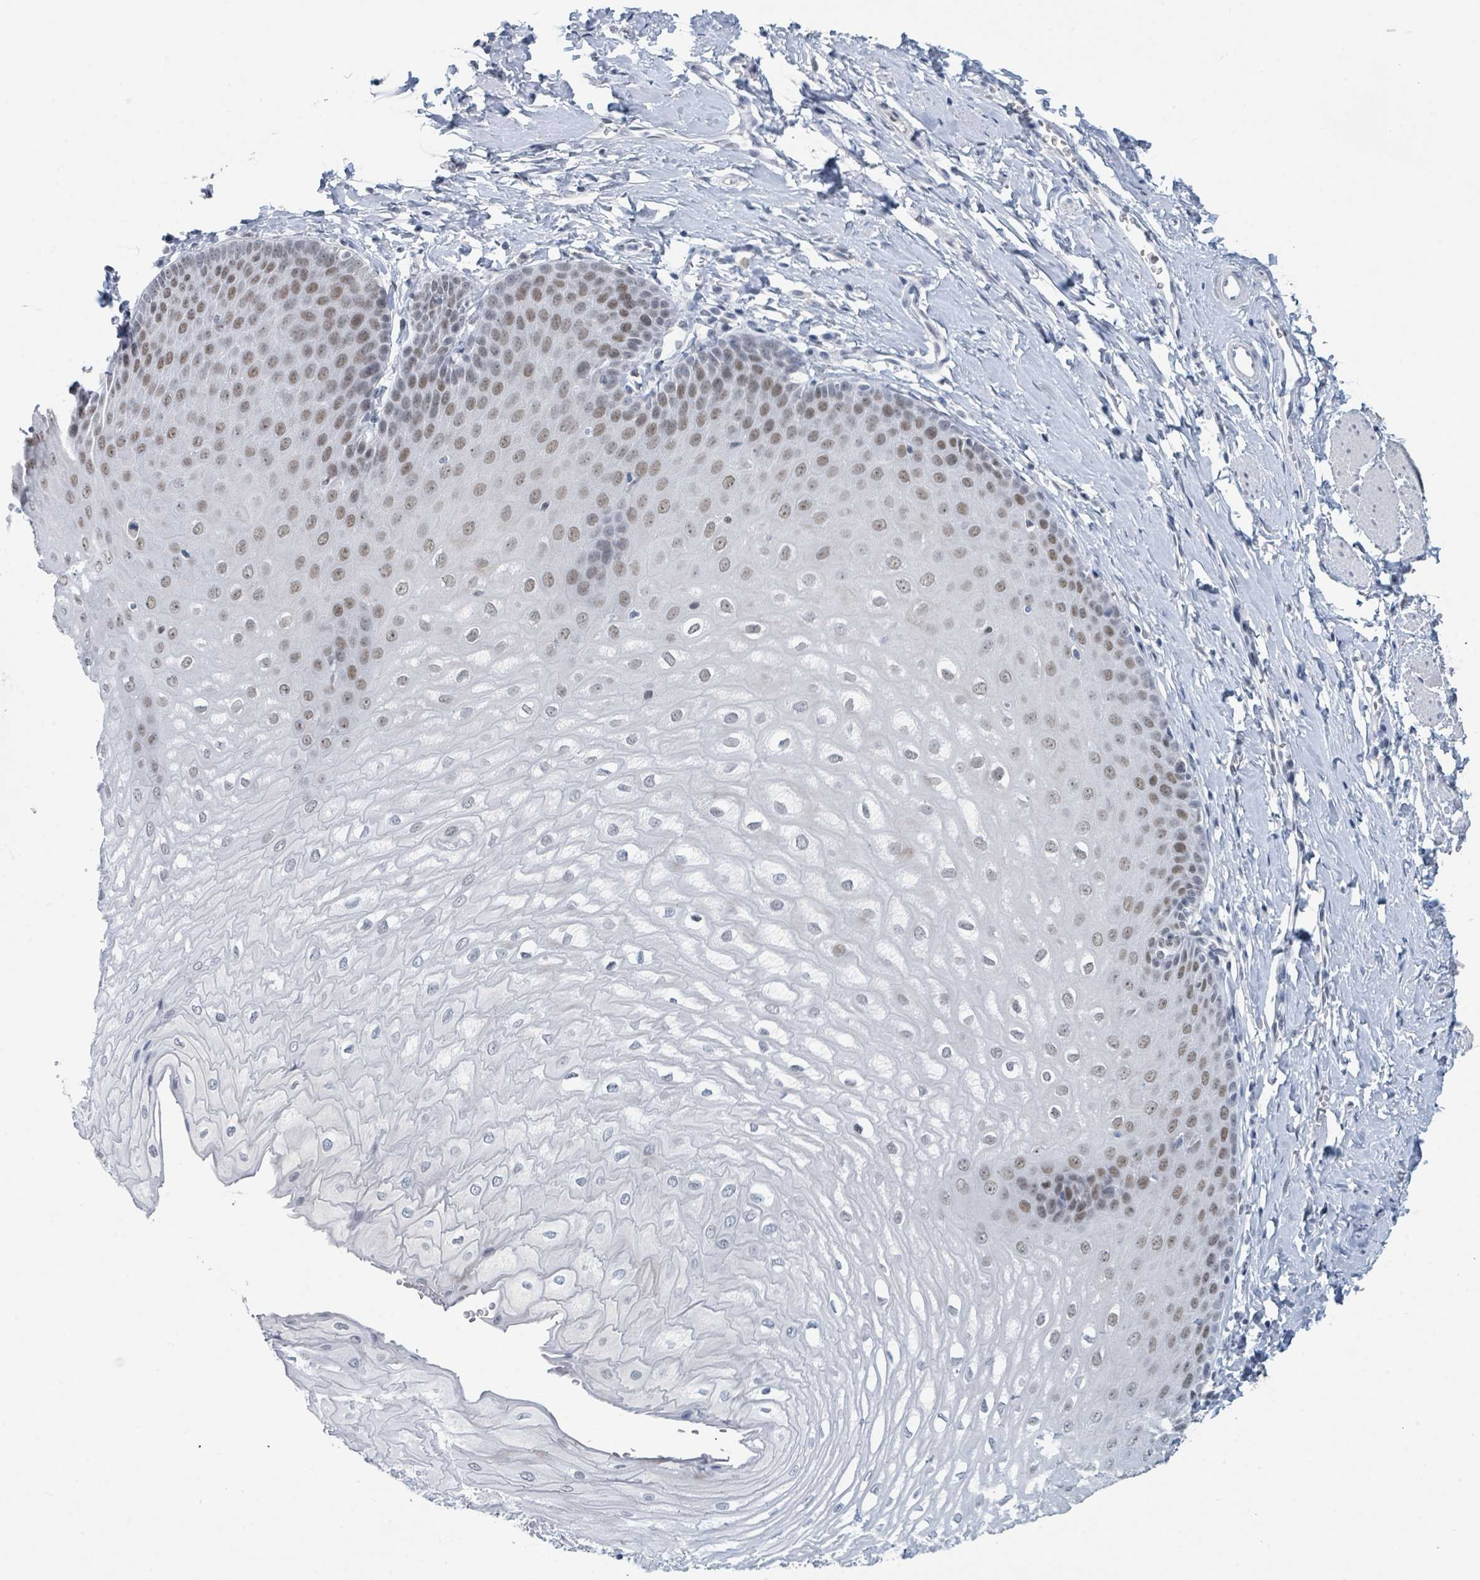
{"staining": {"intensity": "moderate", "quantity": "25%-75%", "location": "nuclear"}, "tissue": "esophagus", "cell_type": "Squamous epithelial cells", "image_type": "normal", "snomed": [{"axis": "morphology", "description": "Normal tissue, NOS"}, {"axis": "topography", "description": "Esophagus"}], "caption": "Moderate nuclear positivity for a protein is identified in approximately 25%-75% of squamous epithelial cells of benign esophagus using IHC.", "gene": "EHMT2", "patient": {"sex": "male", "age": 70}}